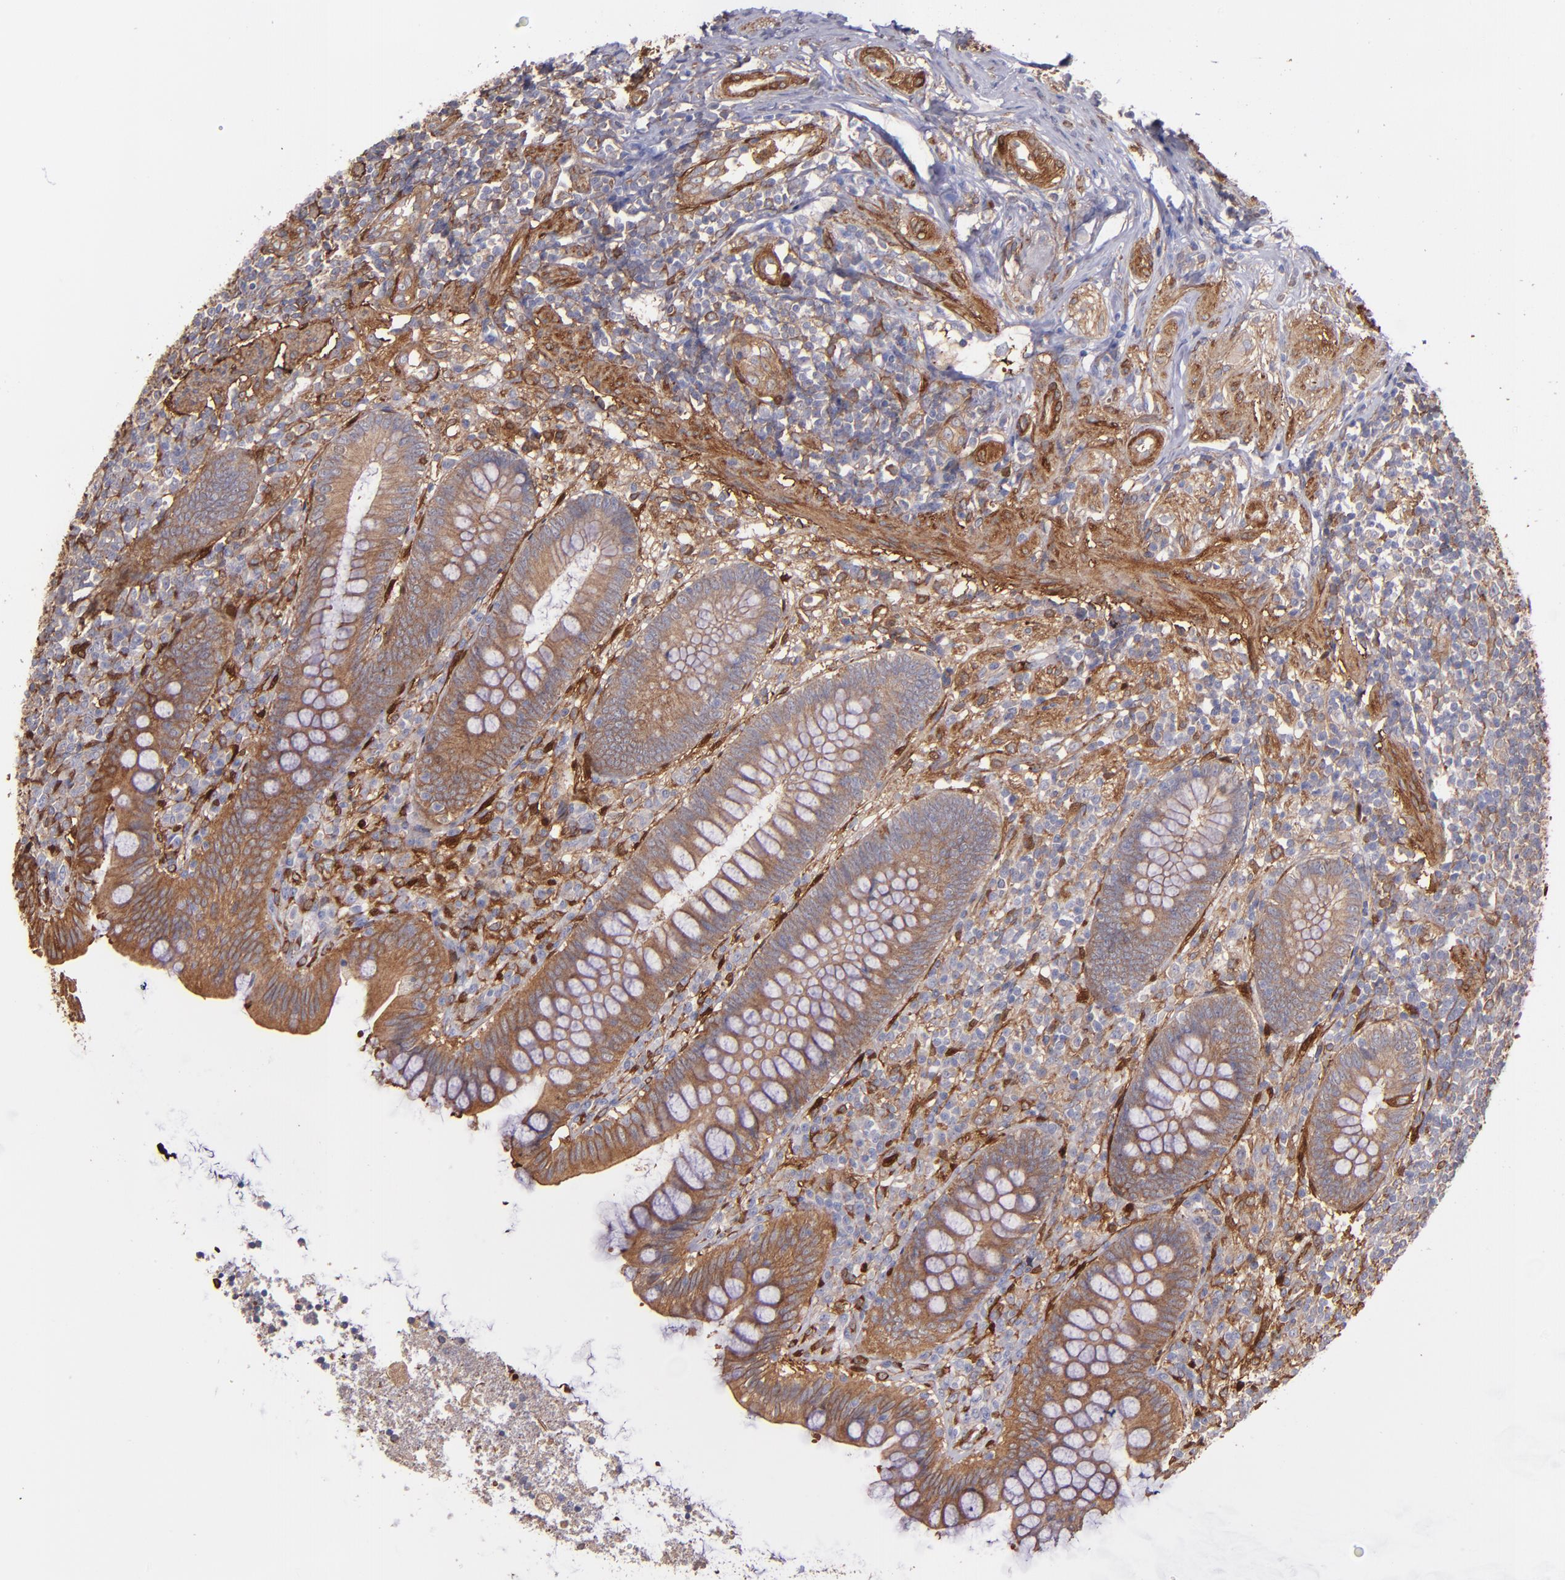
{"staining": {"intensity": "moderate", "quantity": "25%-75%", "location": "cytoplasmic/membranous"}, "tissue": "appendix", "cell_type": "Glandular cells", "image_type": "normal", "snomed": [{"axis": "morphology", "description": "Normal tissue, NOS"}, {"axis": "topography", "description": "Appendix"}], "caption": "DAB (3,3'-diaminobenzidine) immunohistochemical staining of benign appendix shows moderate cytoplasmic/membranous protein staining in about 25%-75% of glandular cells.", "gene": "VCL", "patient": {"sex": "female", "age": 66}}